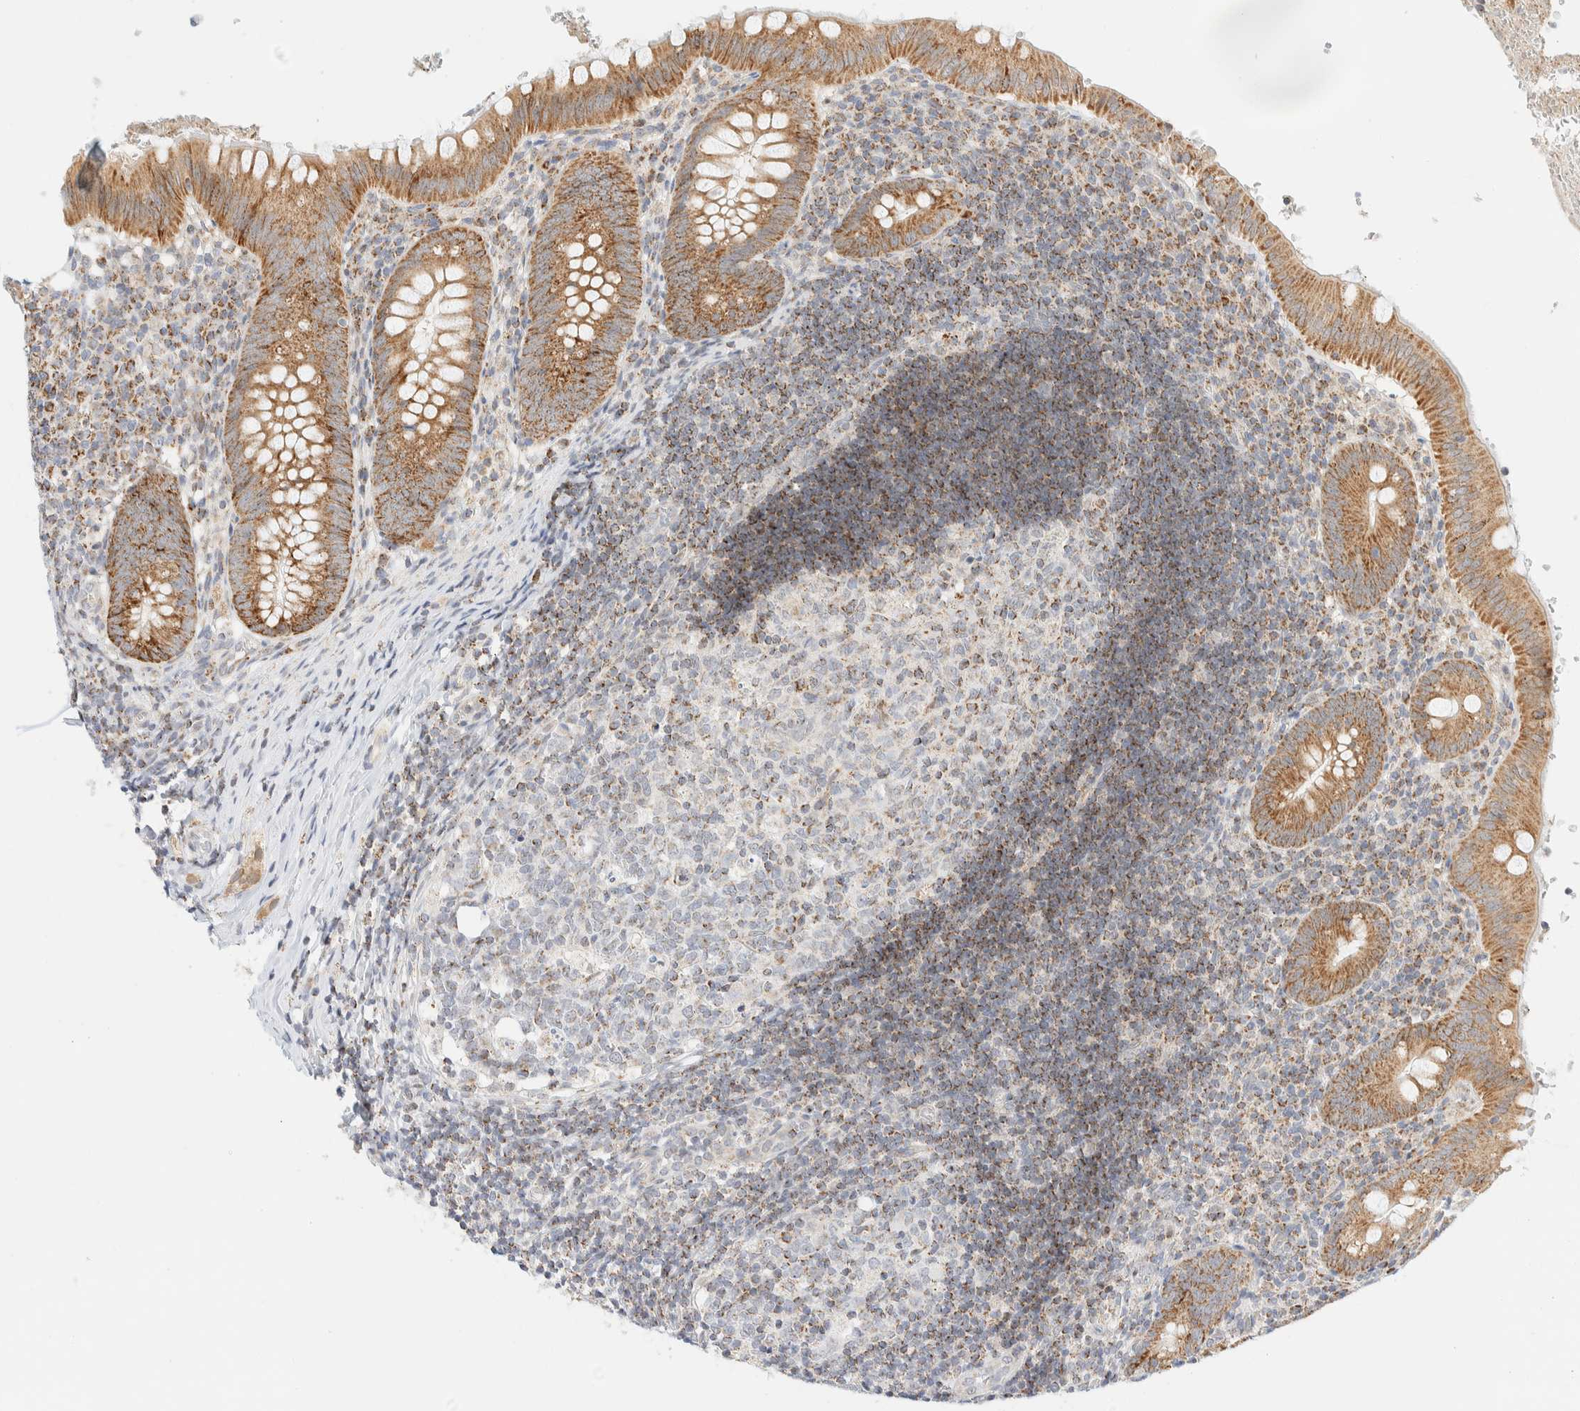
{"staining": {"intensity": "moderate", "quantity": ">75%", "location": "cytoplasmic/membranous"}, "tissue": "appendix", "cell_type": "Glandular cells", "image_type": "normal", "snomed": [{"axis": "morphology", "description": "Normal tissue, NOS"}, {"axis": "topography", "description": "Appendix"}], "caption": "Immunohistochemistry (IHC) image of normal appendix: appendix stained using immunohistochemistry (IHC) exhibits medium levels of moderate protein expression localized specifically in the cytoplasmic/membranous of glandular cells, appearing as a cytoplasmic/membranous brown color.", "gene": "PPM1K", "patient": {"sex": "male", "age": 8}}